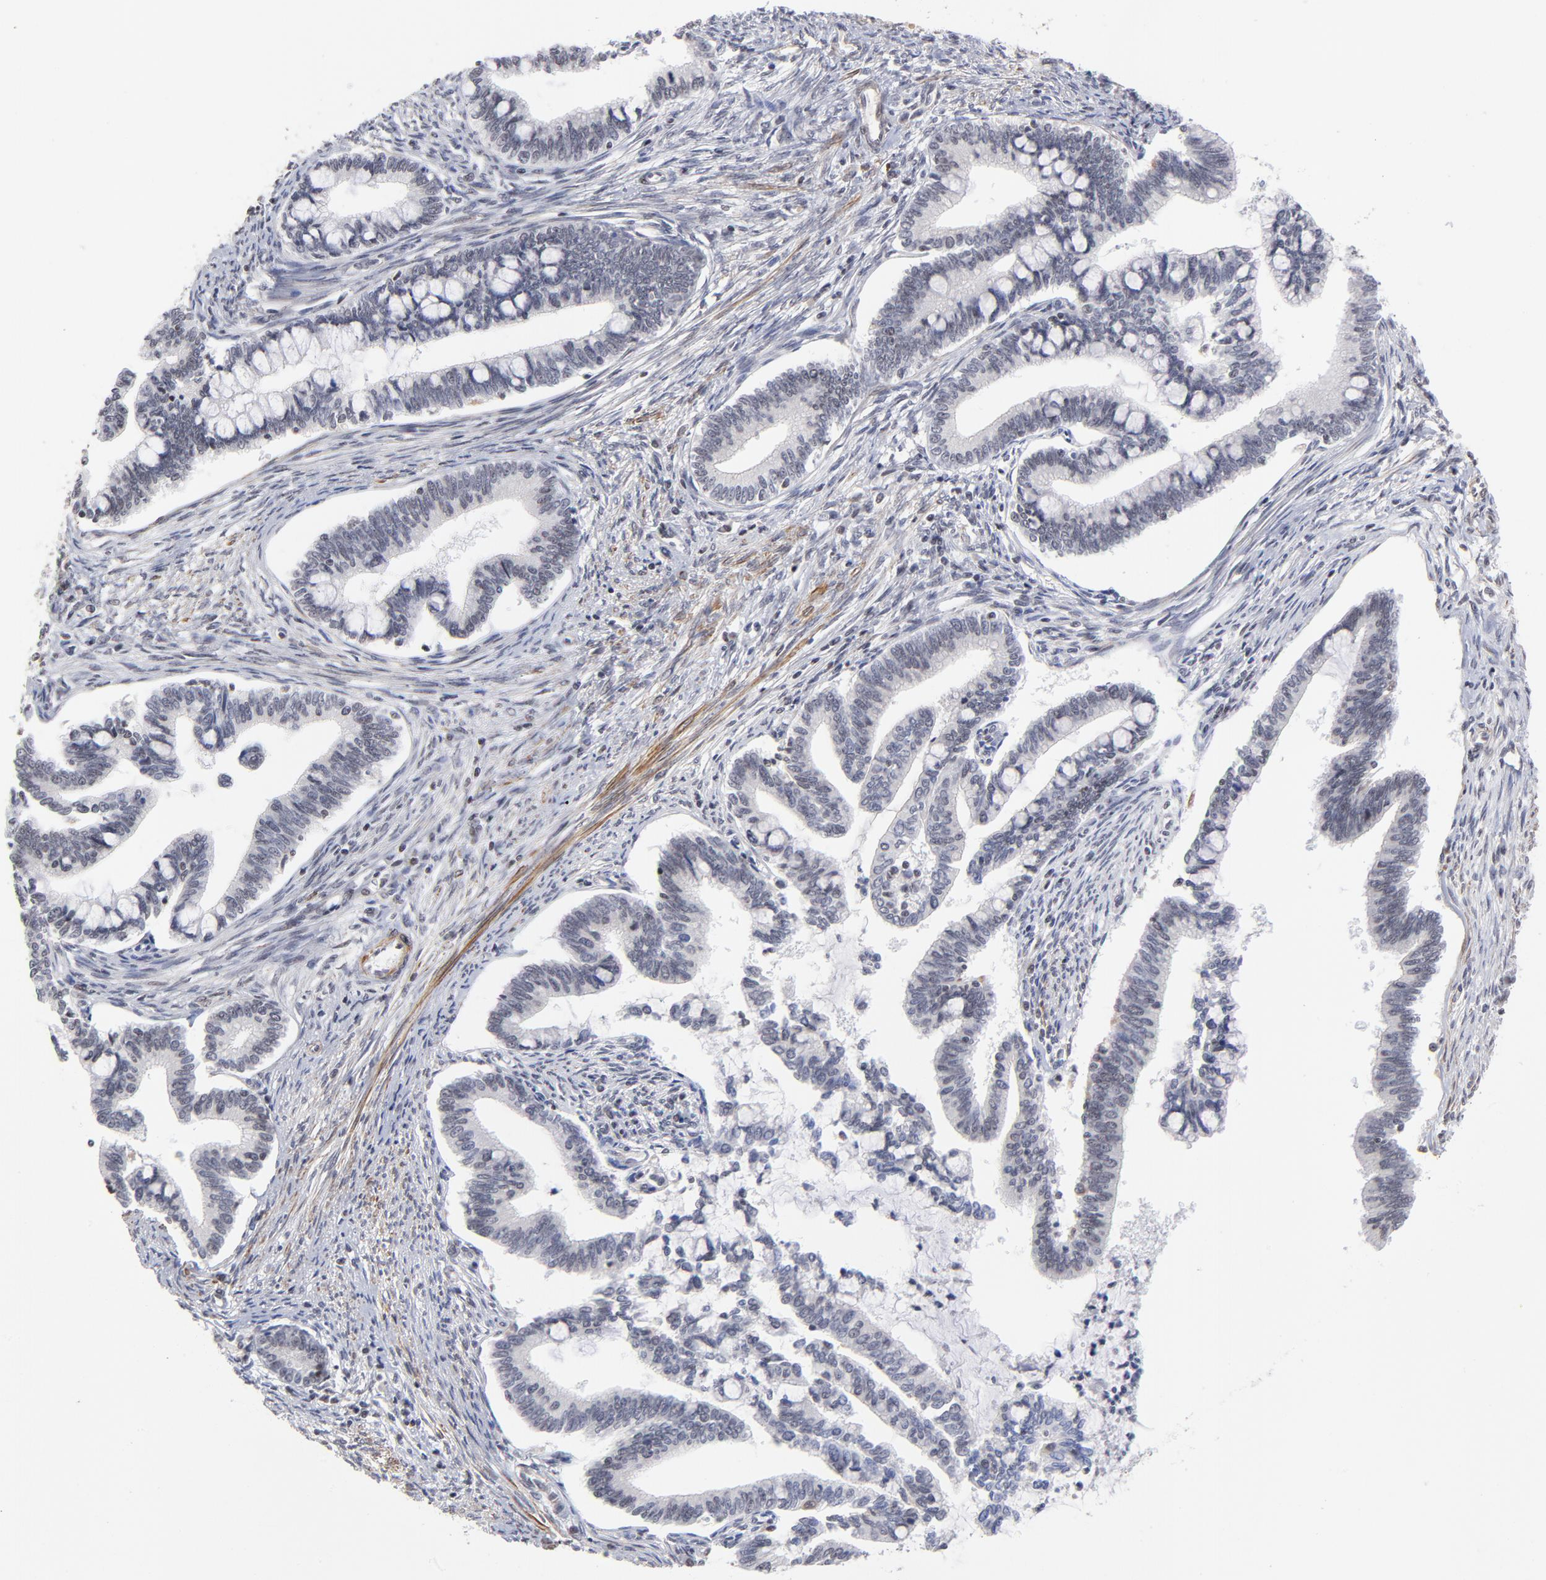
{"staining": {"intensity": "negative", "quantity": "none", "location": "none"}, "tissue": "cervical cancer", "cell_type": "Tumor cells", "image_type": "cancer", "snomed": [{"axis": "morphology", "description": "Adenocarcinoma, NOS"}, {"axis": "topography", "description": "Cervix"}], "caption": "DAB immunohistochemical staining of cervical cancer reveals no significant expression in tumor cells.", "gene": "CTCF", "patient": {"sex": "female", "age": 36}}